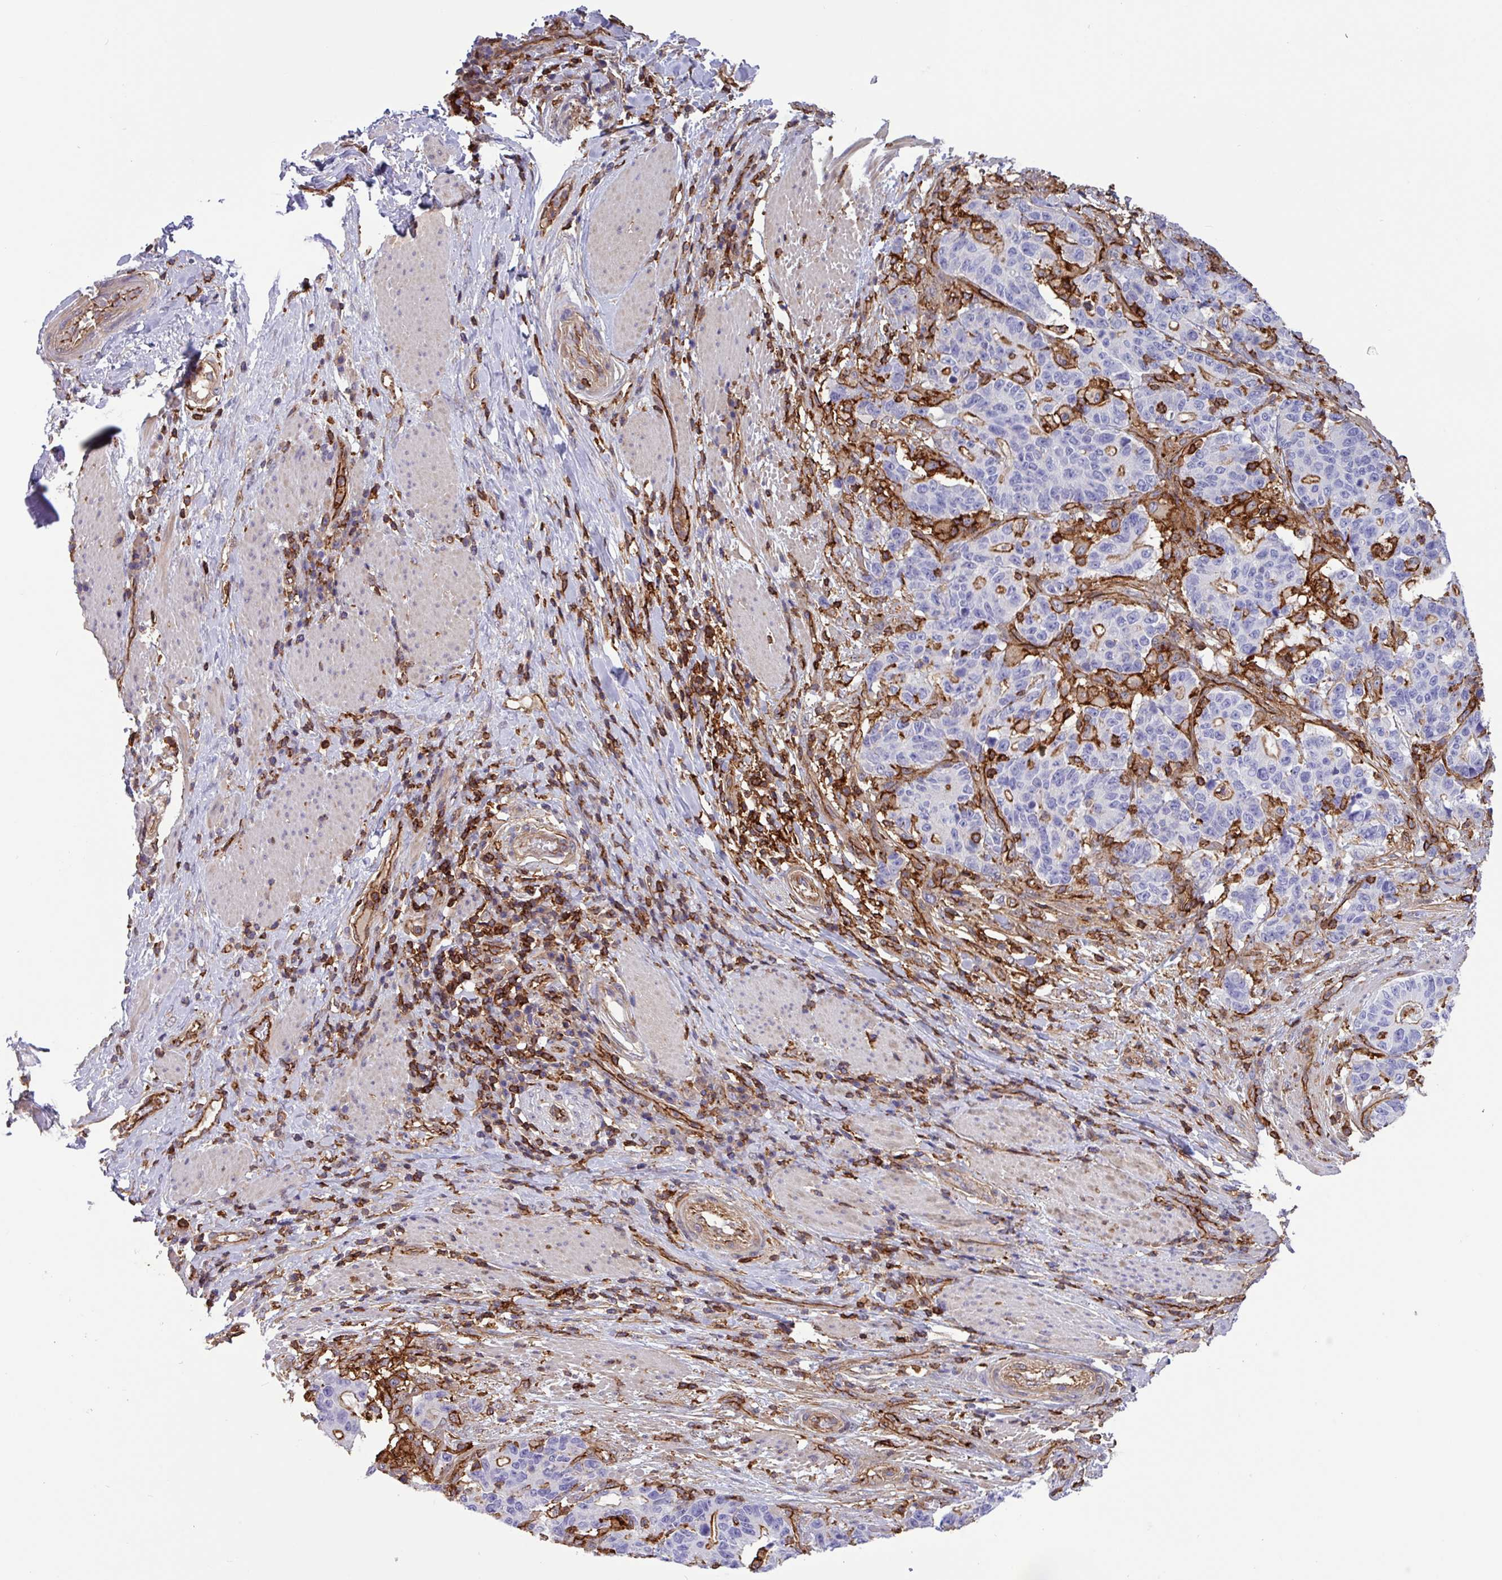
{"staining": {"intensity": "negative", "quantity": "none", "location": "none"}, "tissue": "stomach cancer", "cell_type": "Tumor cells", "image_type": "cancer", "snomed": [{"axis": "morphology", "description": "Normal tissue, NOS"}, {"axis": "morphology", "description": "Adenocarcinoma, NOS"}, {"axis": "topography", "description": "Stomach"}], "caption": "This photomicrograph is of stomach cancer stained with IHC to label a protein in brown with the nuclei are counter-stained blue. There is no expression in tumor cells.", "gene": "PPP1R18", "patient": {"sex": "female", "age": 64}}